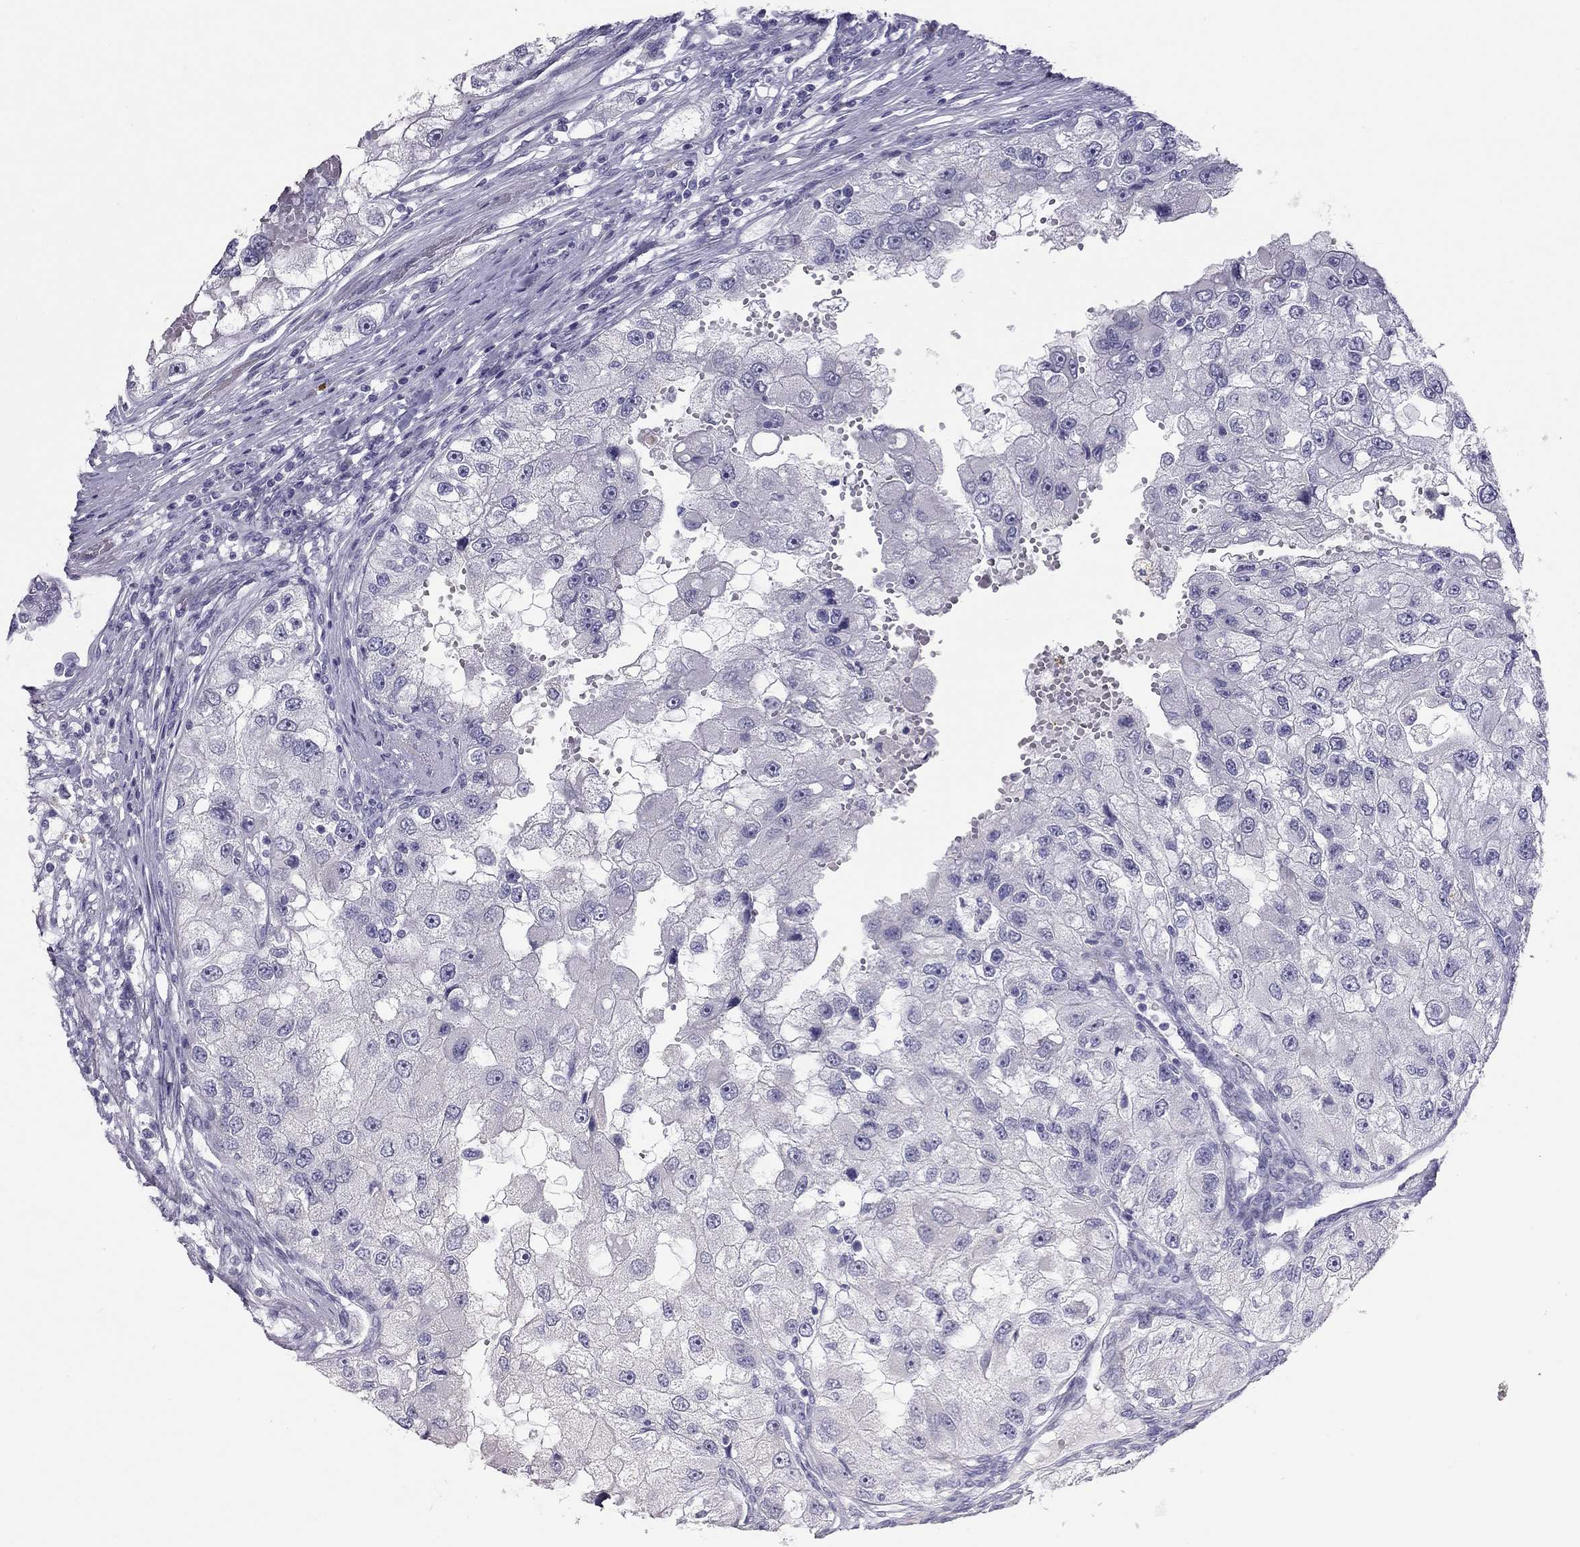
{"staining": {"intensity": "negative", "quantity": "none", "location": "none"}, "tissue": "renal cancer", "cell_type": "Tumor cells", "image_type": "cancer", "snomed": [{"axis": "morphology", "description": "Adenocarcinoma, NOS"}, {"axis": "topography", "description": "Kidney"}], "caption": "DAB (3,3'-diaminobenzidine) immunohistochemical staining of renal cancer (adenocarcinoma) demonstrates no significant expression in tumor cells. The staining was performed using DAB (3,3'-diaminobenzidine) to visualize the protein expression in brown, while the nuclei were stained in blue with hematoxylin (Magnification: 20x).", "gene": "IL17REL", "patient": {"sex": "male", "age": 63}}